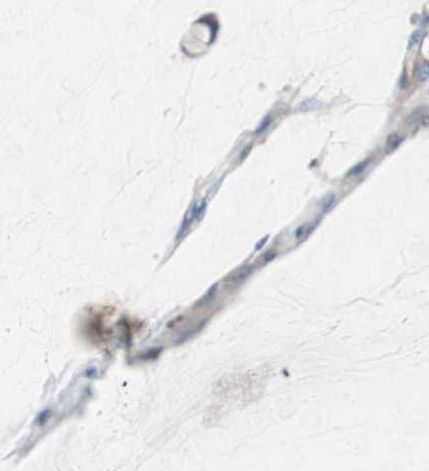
{"staining": {"intensity": "weak", "quantity": "25%-75%", "location": "cytoplasmic/membranous"}, "tissue": "ovarian cancer", "cell_type": "Tumor cells", "image_type": "cancer", "snomed": [{"axis": "morphology", "description": "Cystadenocarcinoma, mucinous, NOS"}, {"axis": "topography", "description": "Ovary"}], "caption": "An immunohistochemistry micrograph of tumor tissue is shown. Protein staining in brown shows weak cytoplasmic/membranous positivity in ovarian cancer (mucinous cystadenocarcinoma) within tumor cells.", "gene": "CLEC4D", "patient": {"sex": "female", "age": 39}}